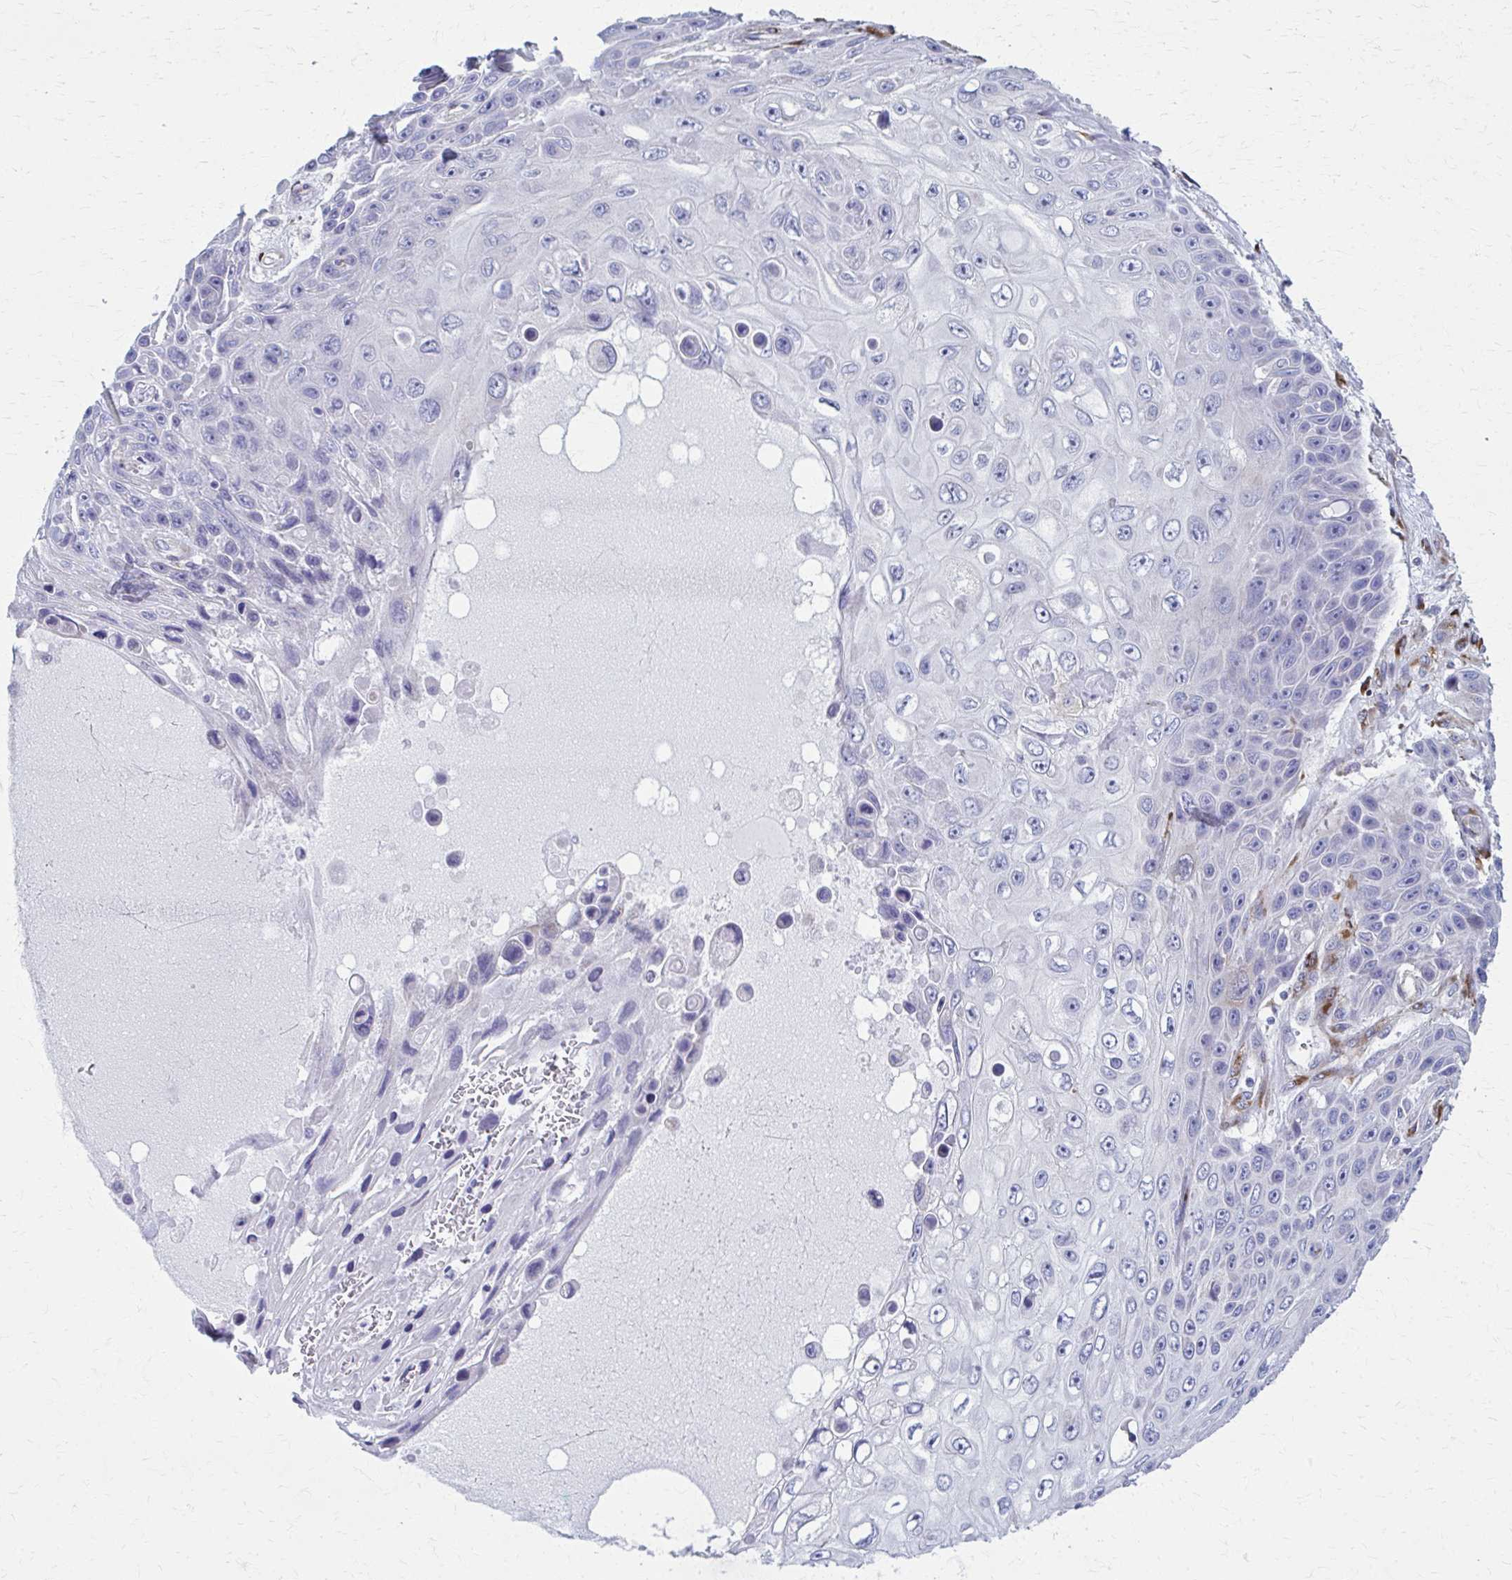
{"staining": {"intensity": "negative", "quantity": "none", "location": "none"}, "tissue": "skin cancer", "cell_type": "Tumor cells", "image_type": "cancer", "snomed": [{"axis": "morphology", "description": "Squamous cell carcinoma, NOS"}, {"axis": "topography", "description": "Skin"}], "caption": "The micrograph exhibits no staining of tumor cells in squamous cell carcinoma (skin).", "gene": "SPATS2L", "patient": {"sex": "male", "age": 82}}